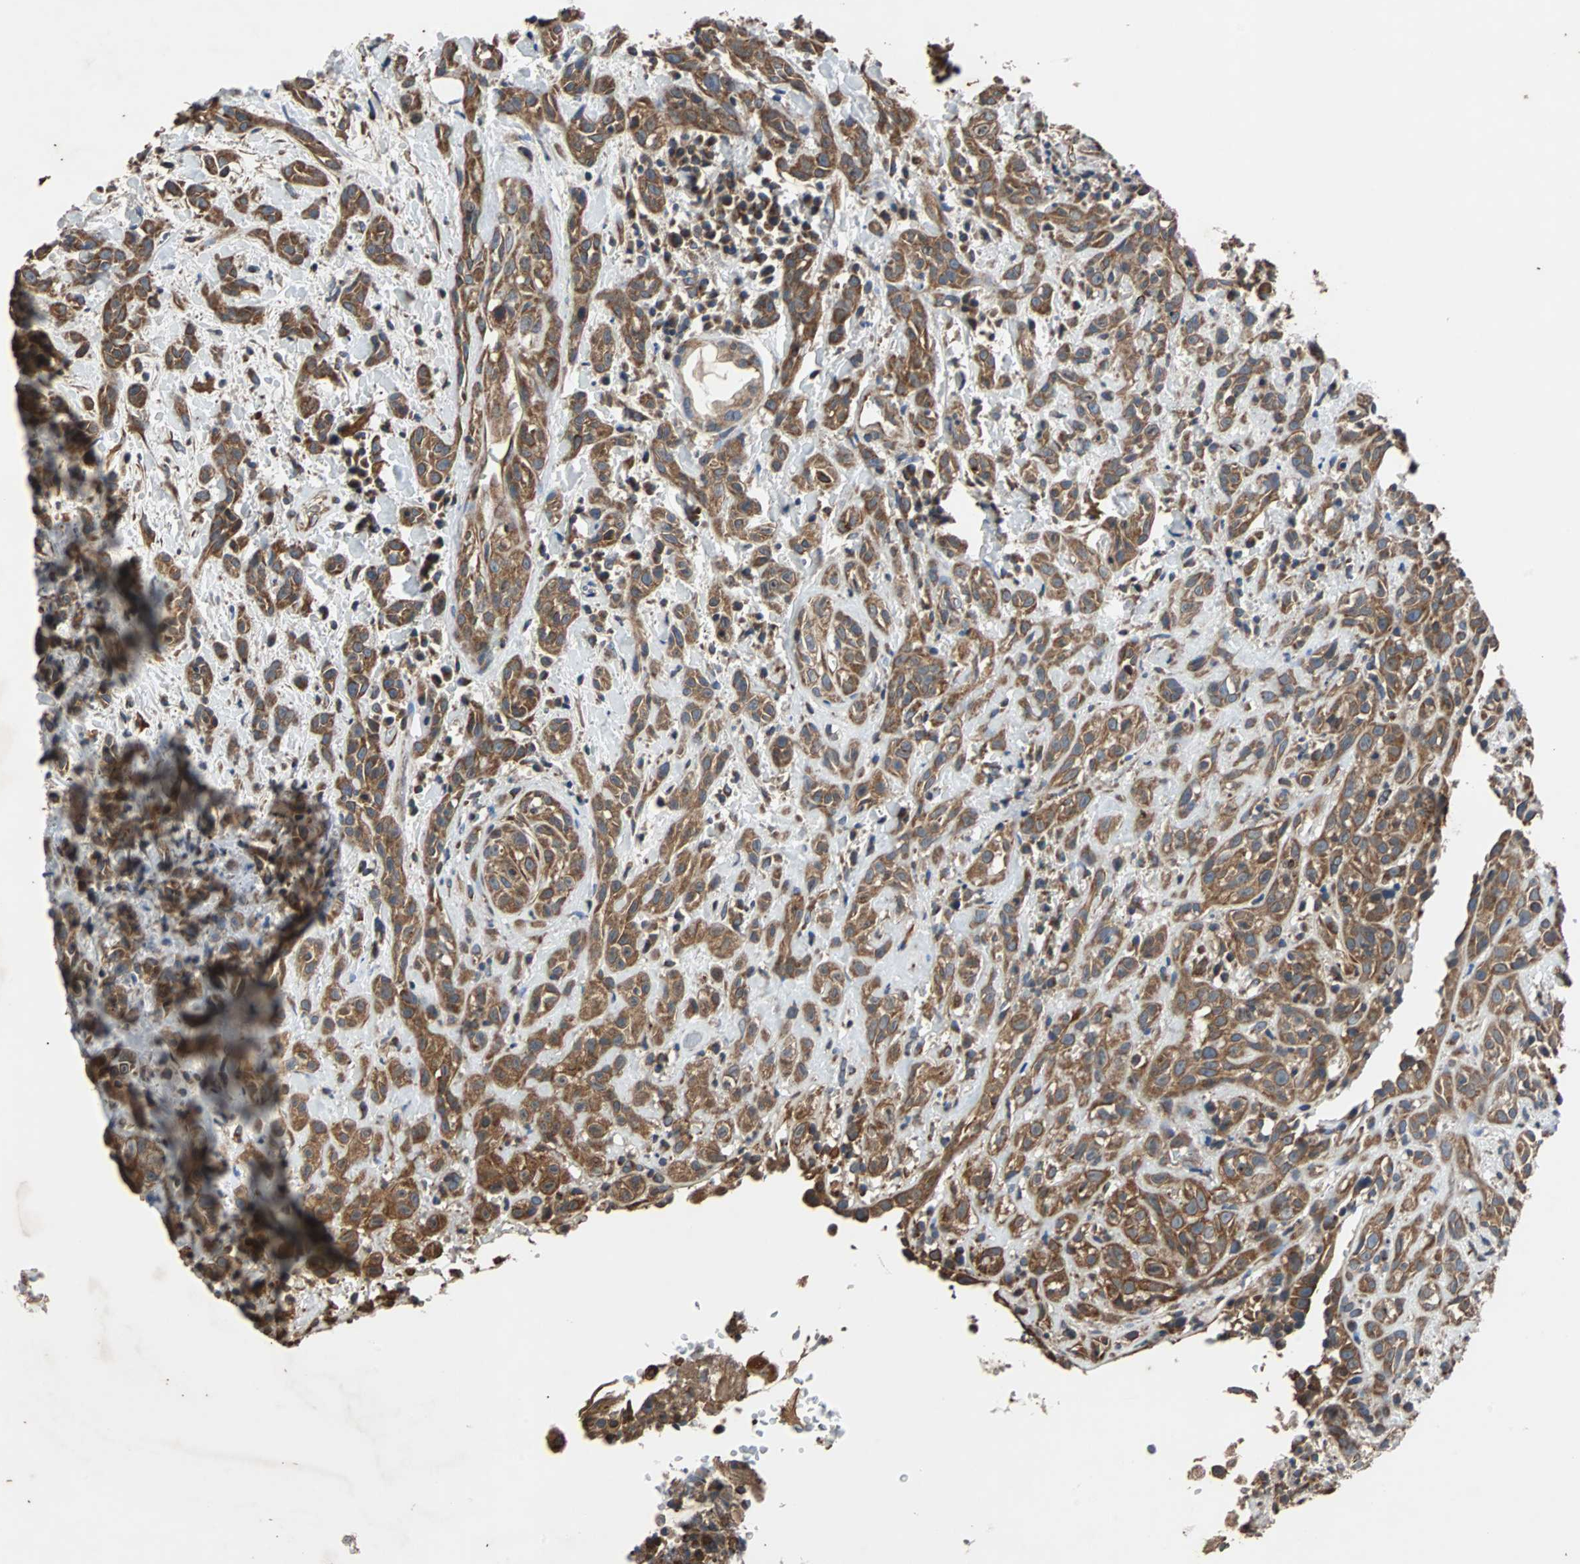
{"staining": {"intensity": "moderate", "quantity": ">75%", "location": "cytoplasmic/membranous"}, "tissue": "head and neck cancer", "cell_type": "Tumor cells", "image_type": "cancer", "snomed": [{"axis": "morphology", "description": "Squamous cell carcinoma, NOS"}, {"axis": "topography", "description": "Head-Neck"}], "caption": "Moderate cytoplasmic/membranous expression is appreciated in approximately >75% of tumor cells in squamous cell carcinoma (head and neck).", "gene": "ACTR3", "patient": {"sex": "male", "age": 62}}